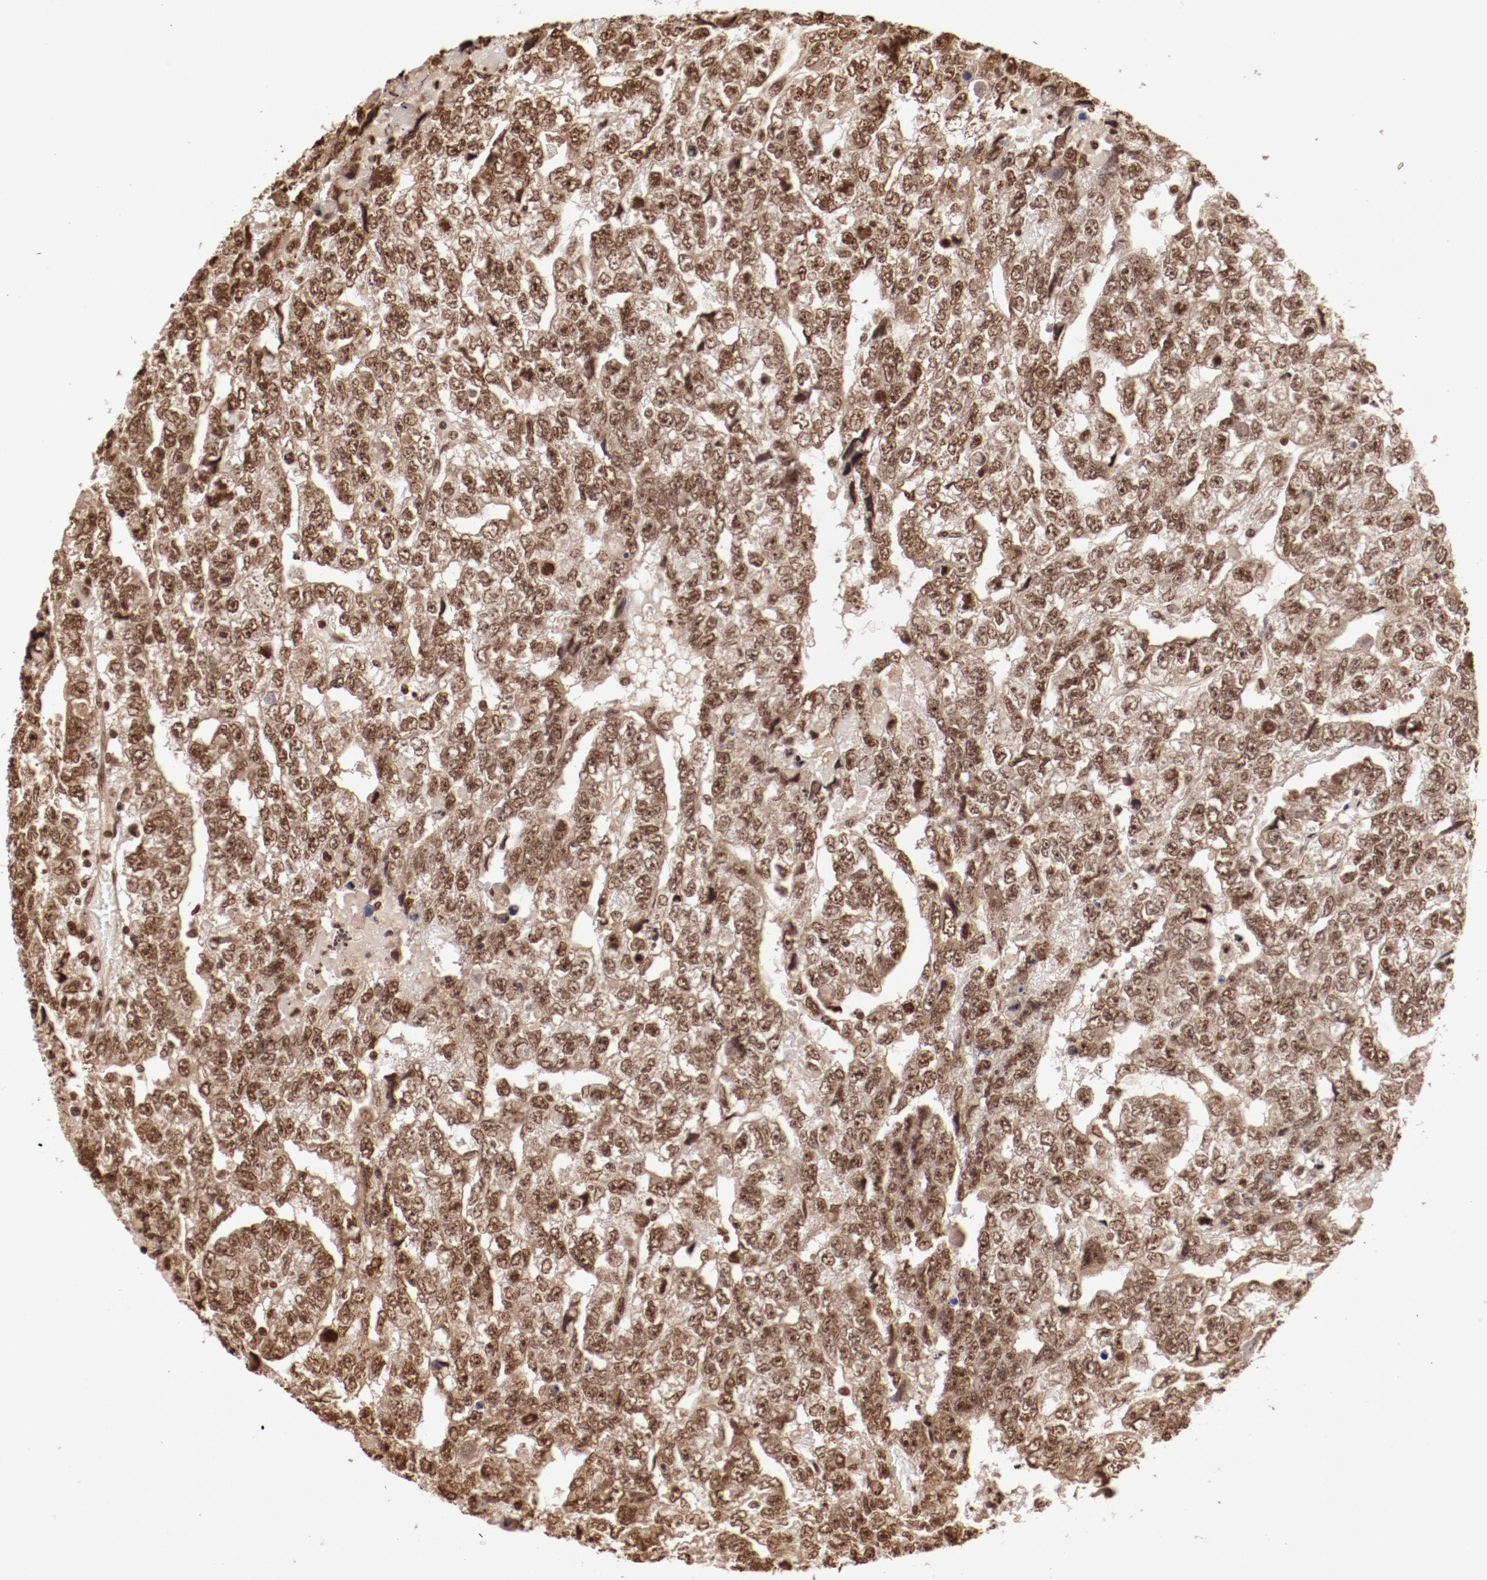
{"staining": {"intensity": "moderate", "quantity": ">75%", "location": "nuclear"}, "tissue": "testis cancer", "cell_type": "Tumor cells", "image_type": "cancer", "snomed": [{"axis": "morphology", "description": "Carcinoma, Embryonal, NOS"}, {"axis": "topography", "description": "Testis"}], "caption": "Brown immunohistochemical staining in testis cancer (embryonal carcinoma) shows moderate nuclear positivity in about >75% of tumor cells.", "gene": "ABL2", "patient": {"sex": "male", "age": 36}}